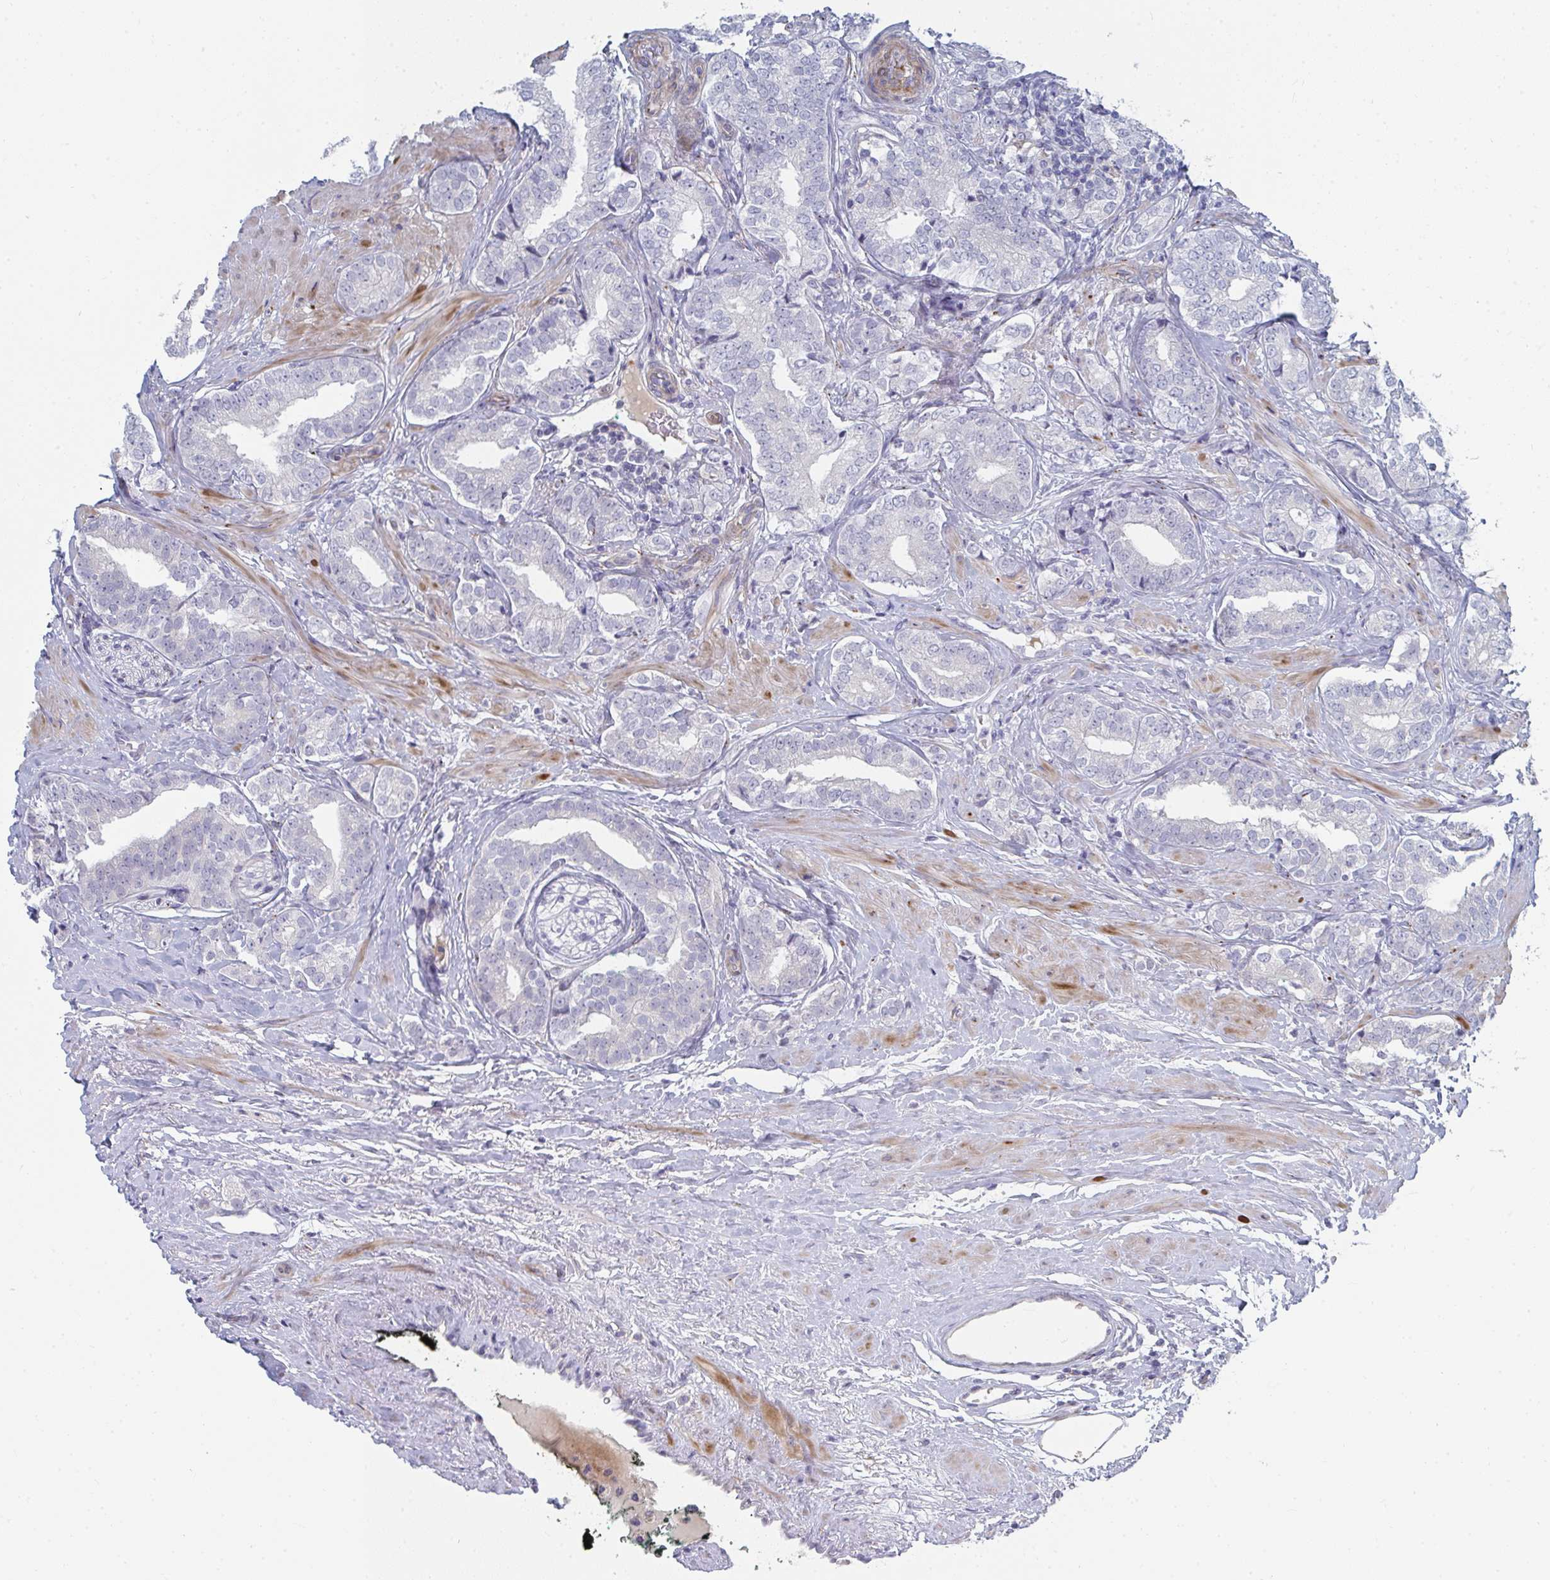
{"staining": {"intensity": "negative", "quantity": "none", "location": "none"}, "tissue": "prostate cancer", "cell_type": "Tumor cells", "image_type": "cancer", "snomed": [{"axis": "morphology", "description": "Adenocarcinoma, High grade"}, {"axis": "topography", "description": "Prostate"}], "caption": "This photomicrograph is of prostate cancer stained with IHC to label a protein in brown with the nuclei are counter-stained blue. There is no staining in tumor cells.", "gene": "PSMG1", "patient": {"sex": "male", "age": 72}}